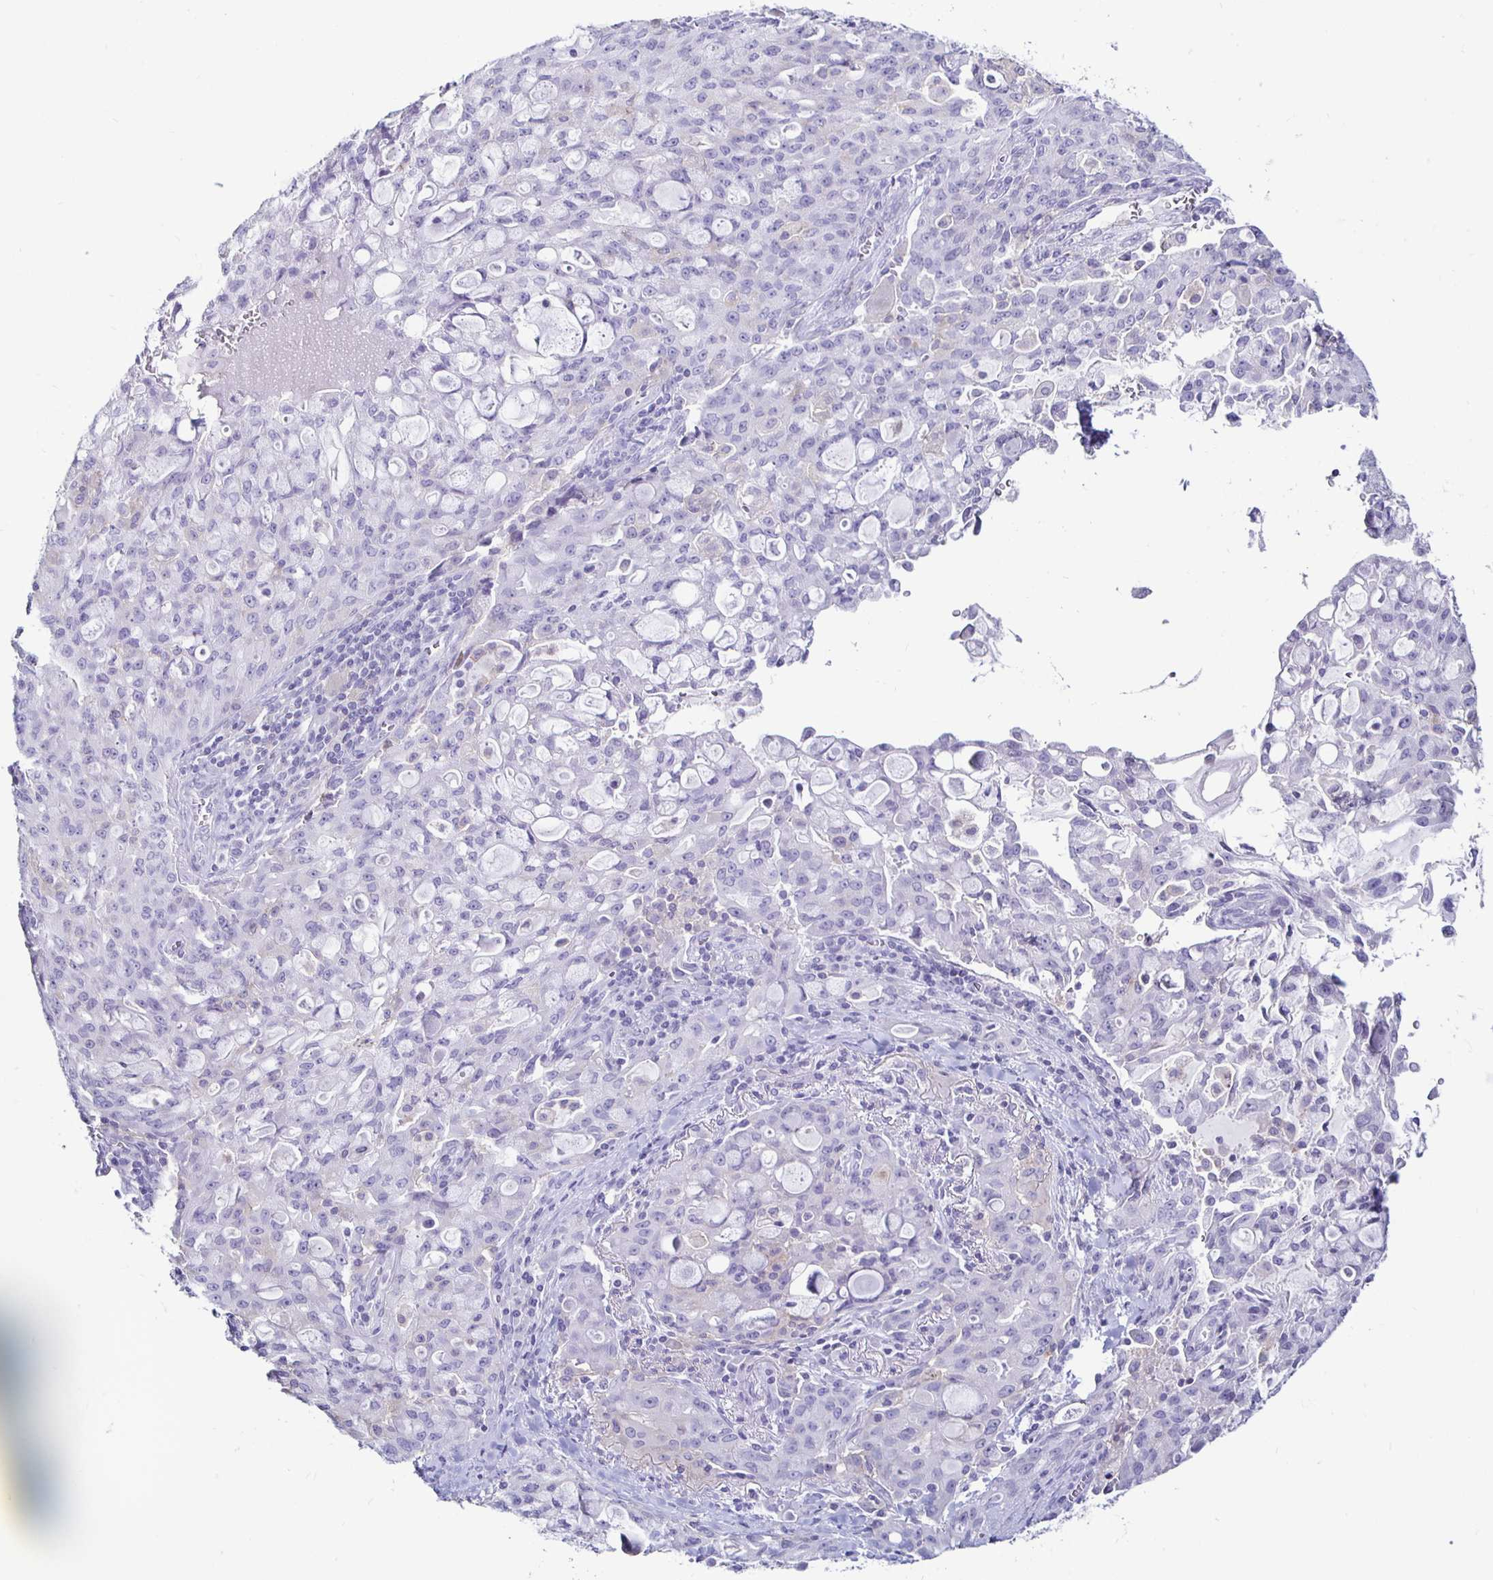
{"staining": {"intensity": "negative", "quantity": "none", "location": "none"}, "tissue": "lung cancer", "cell_type": "Tumor cells", "image_type": "cancer", "snomed": [{"axis": "morphology", "description": "Adenocarcinoma, NOS"}, {"axis": "topography", "description": "Lung"}], "caption": "Tumor cells show no significant positivity in lung cancer. Nuclei are stained in blue.", "gene": "SIRPA", "patient": {"sex": "female", "age": 44}}